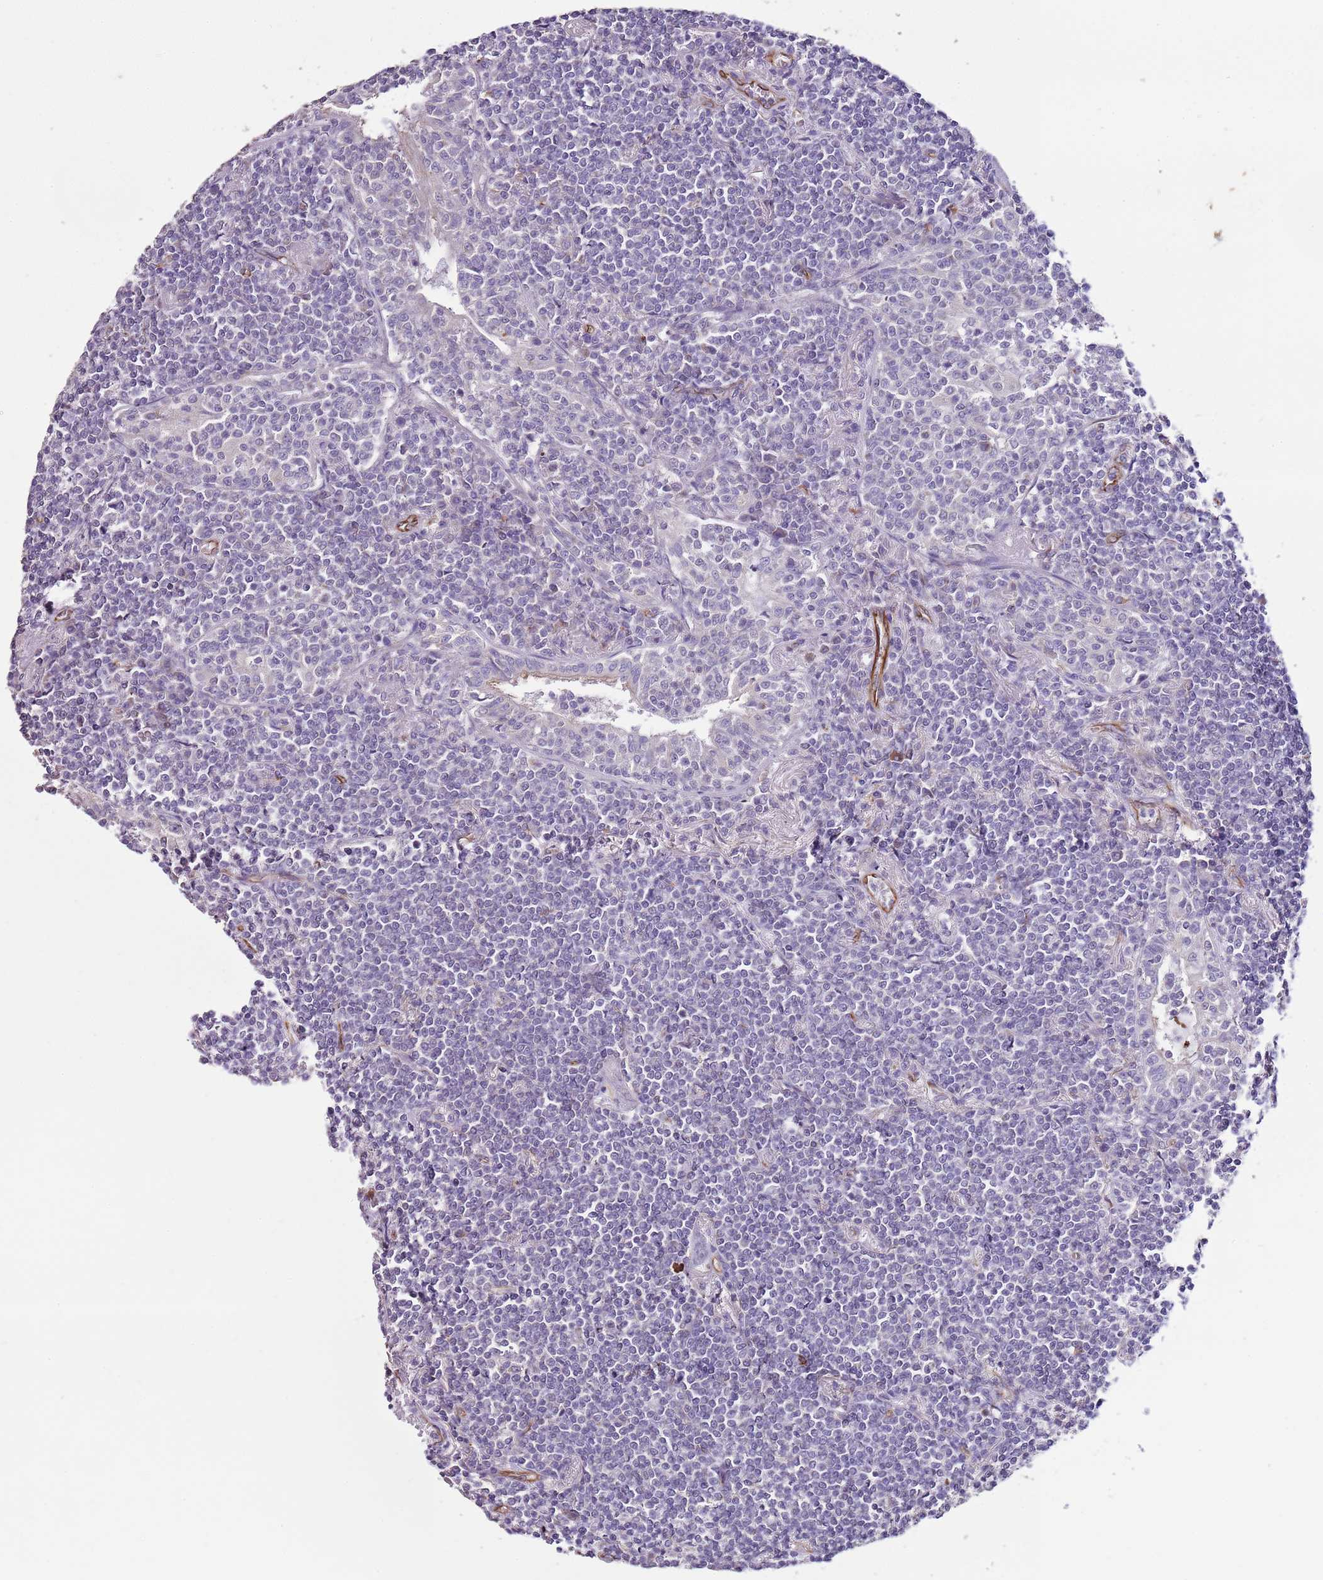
{"staining": {"intensity": "negative", "quantity": "none", "location": "none"}, "tissue": "lymphoma", "cell_type": "Tumor cells", "image_type": "cancer", "snomed": [{"axis": "morphology", "description": "Malignant lymphoma, non-Hodgkin's type, Low grade"}, {"axis": "topography", "description": "Lung"}], "caption": "Immunohistochemistry histopathology image of human low-grade malignant lymphoma, non-Hodgkin's type stained for a protein (brown), which exhibits no positivity in tumor cells. (Stains: DAB IHC with hematoxylin counter stain, Microscopy: brightfield microscopy at high magnification).", "gene": "ZNF786", "patient": {"sex": "female", "age": 71}}